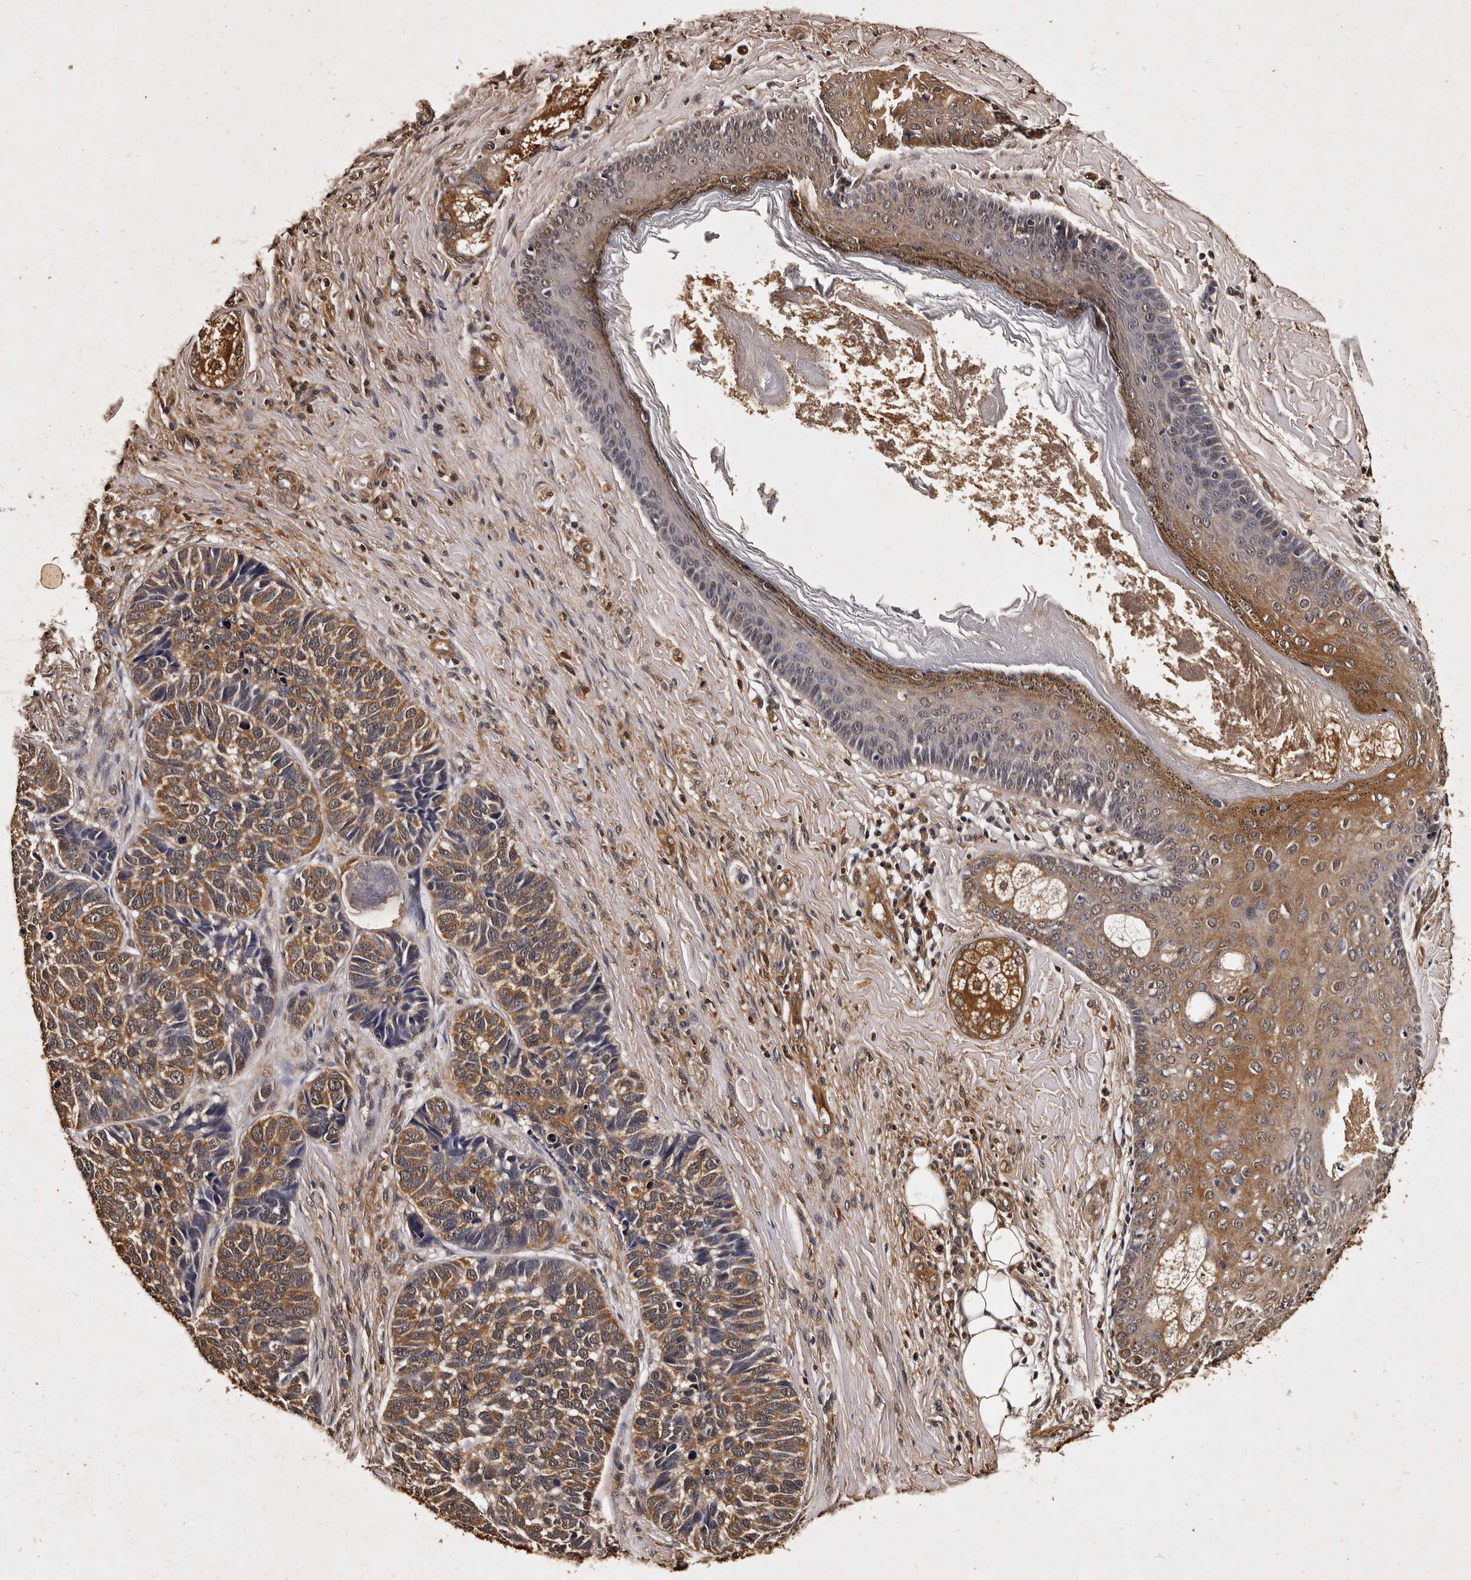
{"staining": {"intensity": "moderate", "quantity": ">75%", "location": "cytoplasmic/membranous"}, "tissue": "skin cancer", "cell_type": "Tumor cells", "image_type": "cancer", "snomed": [{"axis": "morphology", "description": "Basal cell carcinoma"}, {"axis": "topography", "description": "Skin"}], "caption": "DAB (3,3'-diaminobenzidine) immunohistochemical staining of human skin basal cell carcinoma displays moderate cytoplasmic/membranous protein staining in approximately >75% of tumor cells.", "gene": "PARS2", "patient": {"sex": "male", "age": 62}}